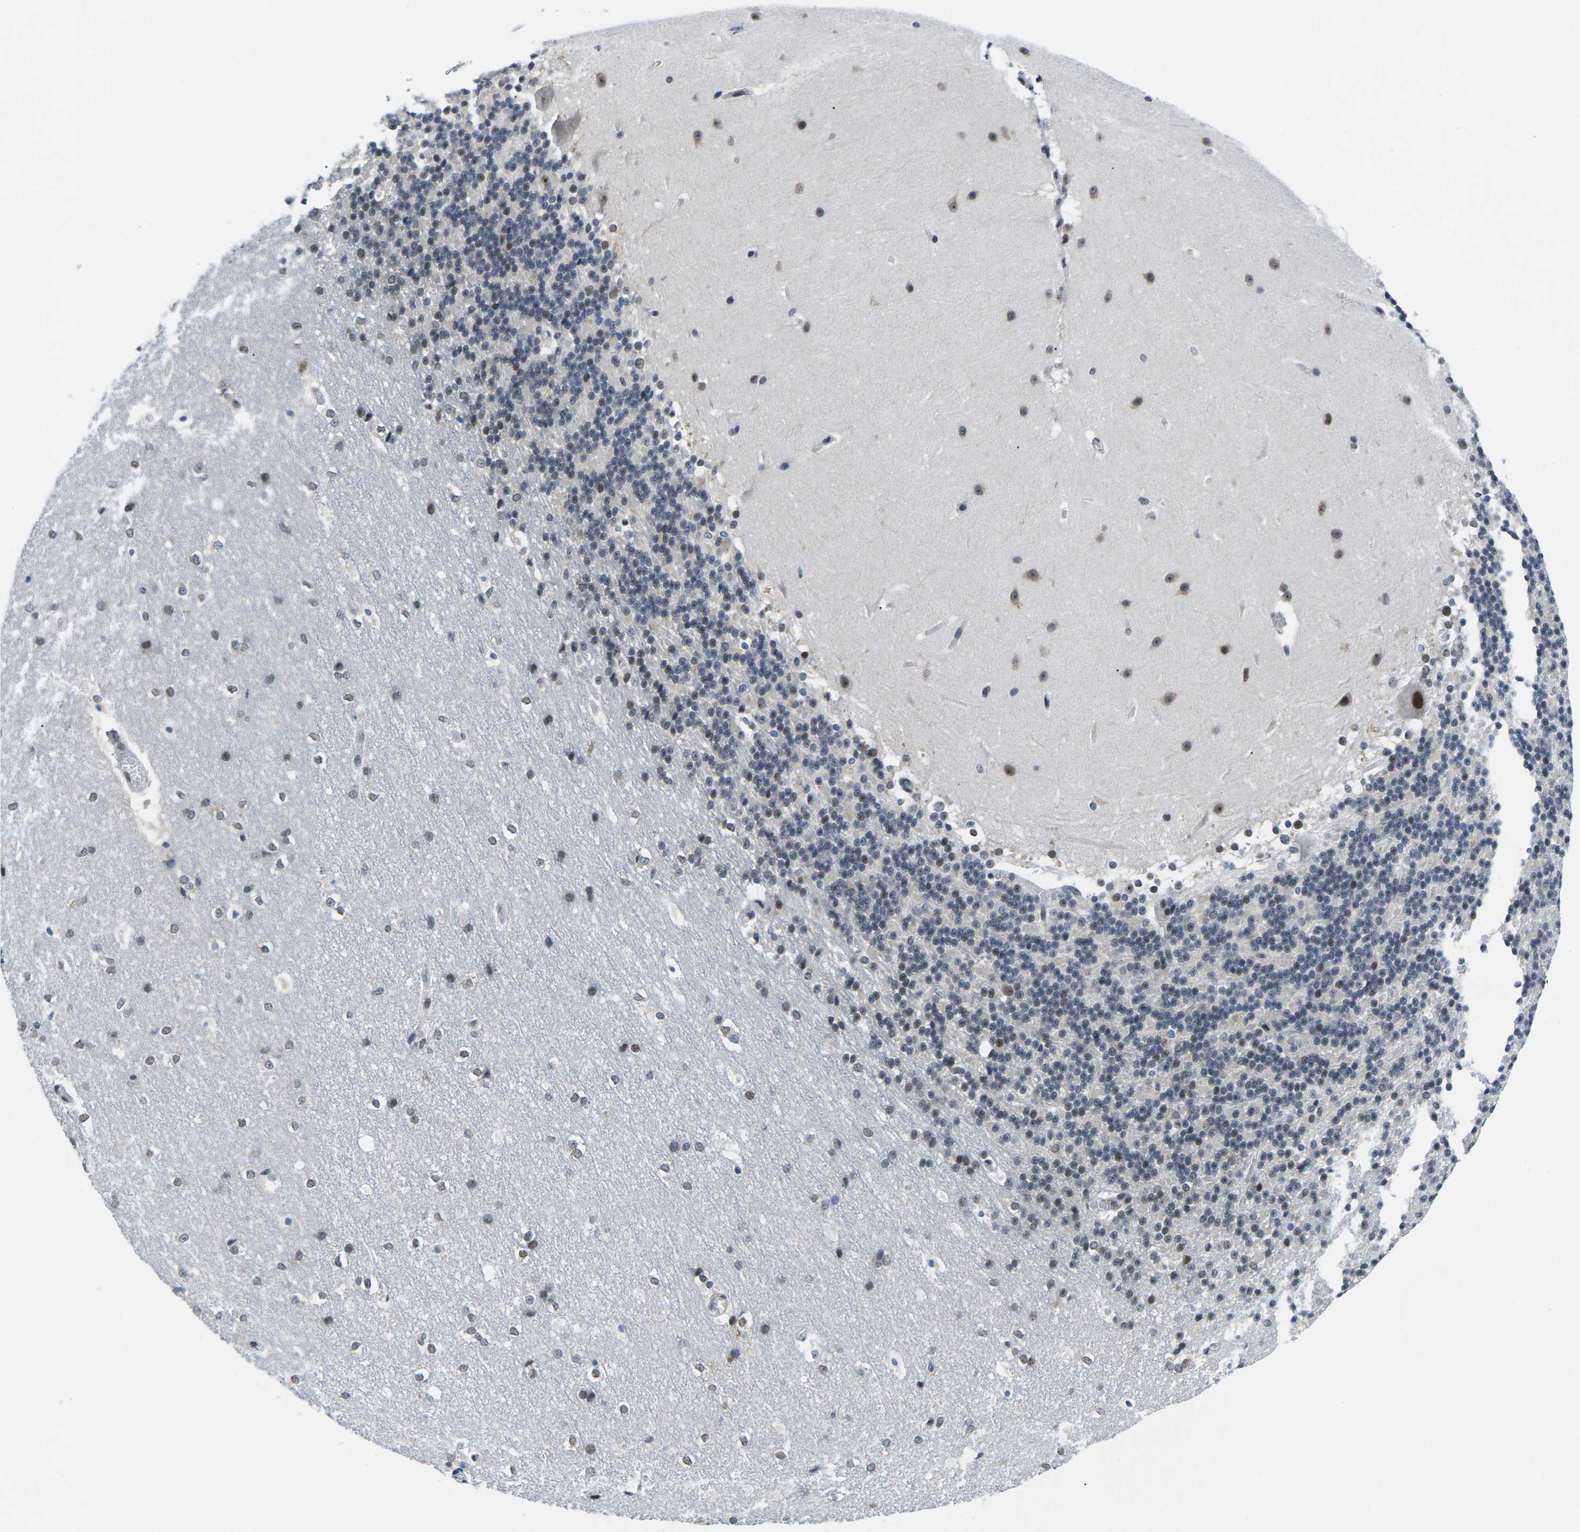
{"staining": {"intensity": "weak", "quantity": "25%-75%", "location": "nuclear"}, "tissue": "cerebellum", "cell_type": "Cells in granular layer", "image_type": "normal", "snomed": [{"axis": "morphology", "description": "Normal tissue, NOS"}, {"axis": "topography", "description": "Cerebellum"}], "caption": "A high-resolution photomicrograph shows immunohistochemistry staining of normal cerebellum, which demonstrates weak nuclear positivity in approximately 25%-75% of cells in granular layer.", "gene": "NSRP1", "patient": {"sex": "female", "age": 19}}